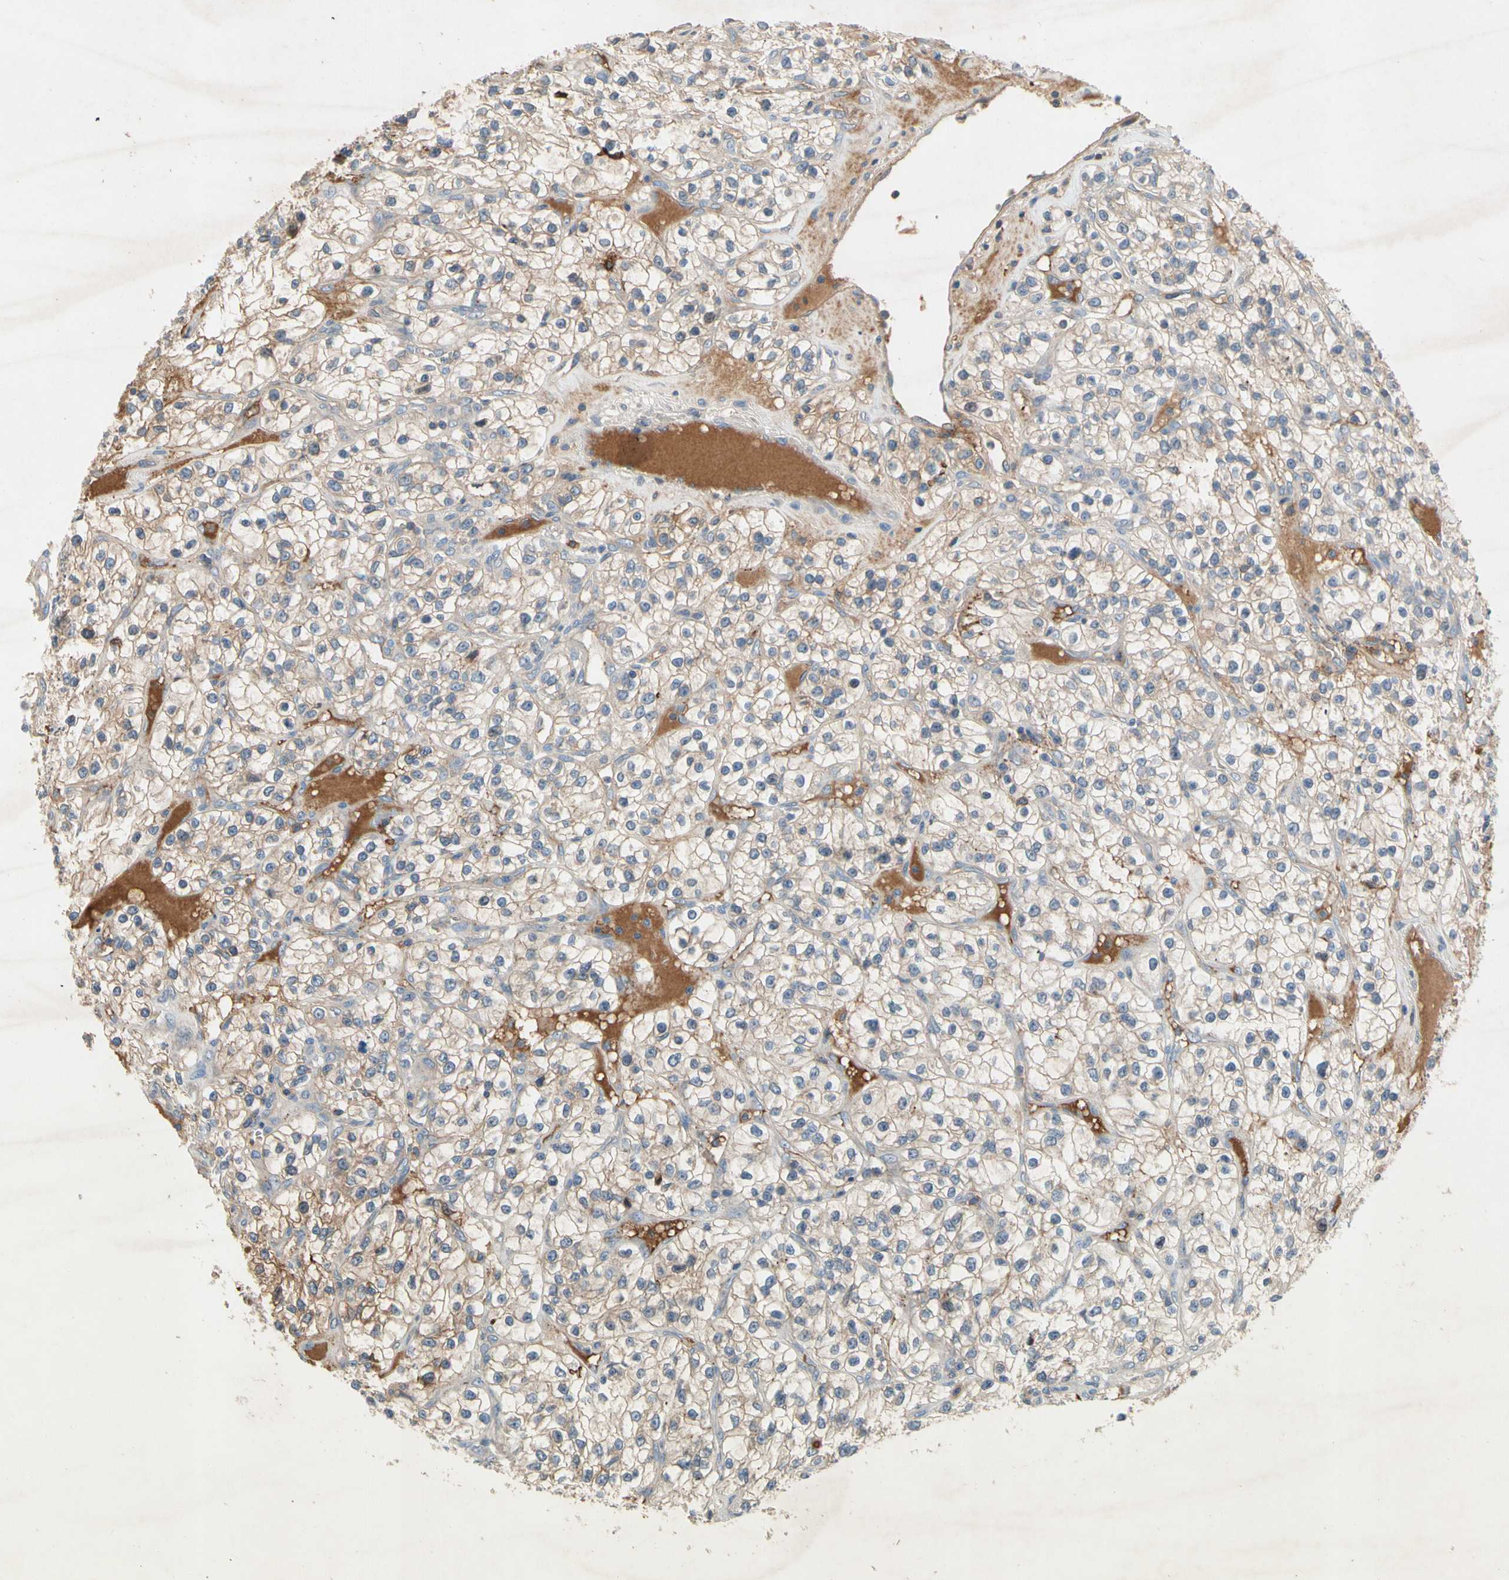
{"staining": {"intensity": "moderate", "quantity": "25%-75%", "location": "cytoplasmic/membranous"}, "tissue": "renal cancer", "cell_type": "Tumor cells", "image_type": "cancer", "snomed": [{"axis": "morphology", "description": "Adenocarcinoma, NOS"}, {"axis": "topography", "description": "Kidney"}], "caption": "A brown stain highlights moderate cytoplasmic/membranous expression of a protein in renal adenocarcinoma tumor cells.", "gene": "NDFIP2", "patient": {"sex": "female", "age": 57}}